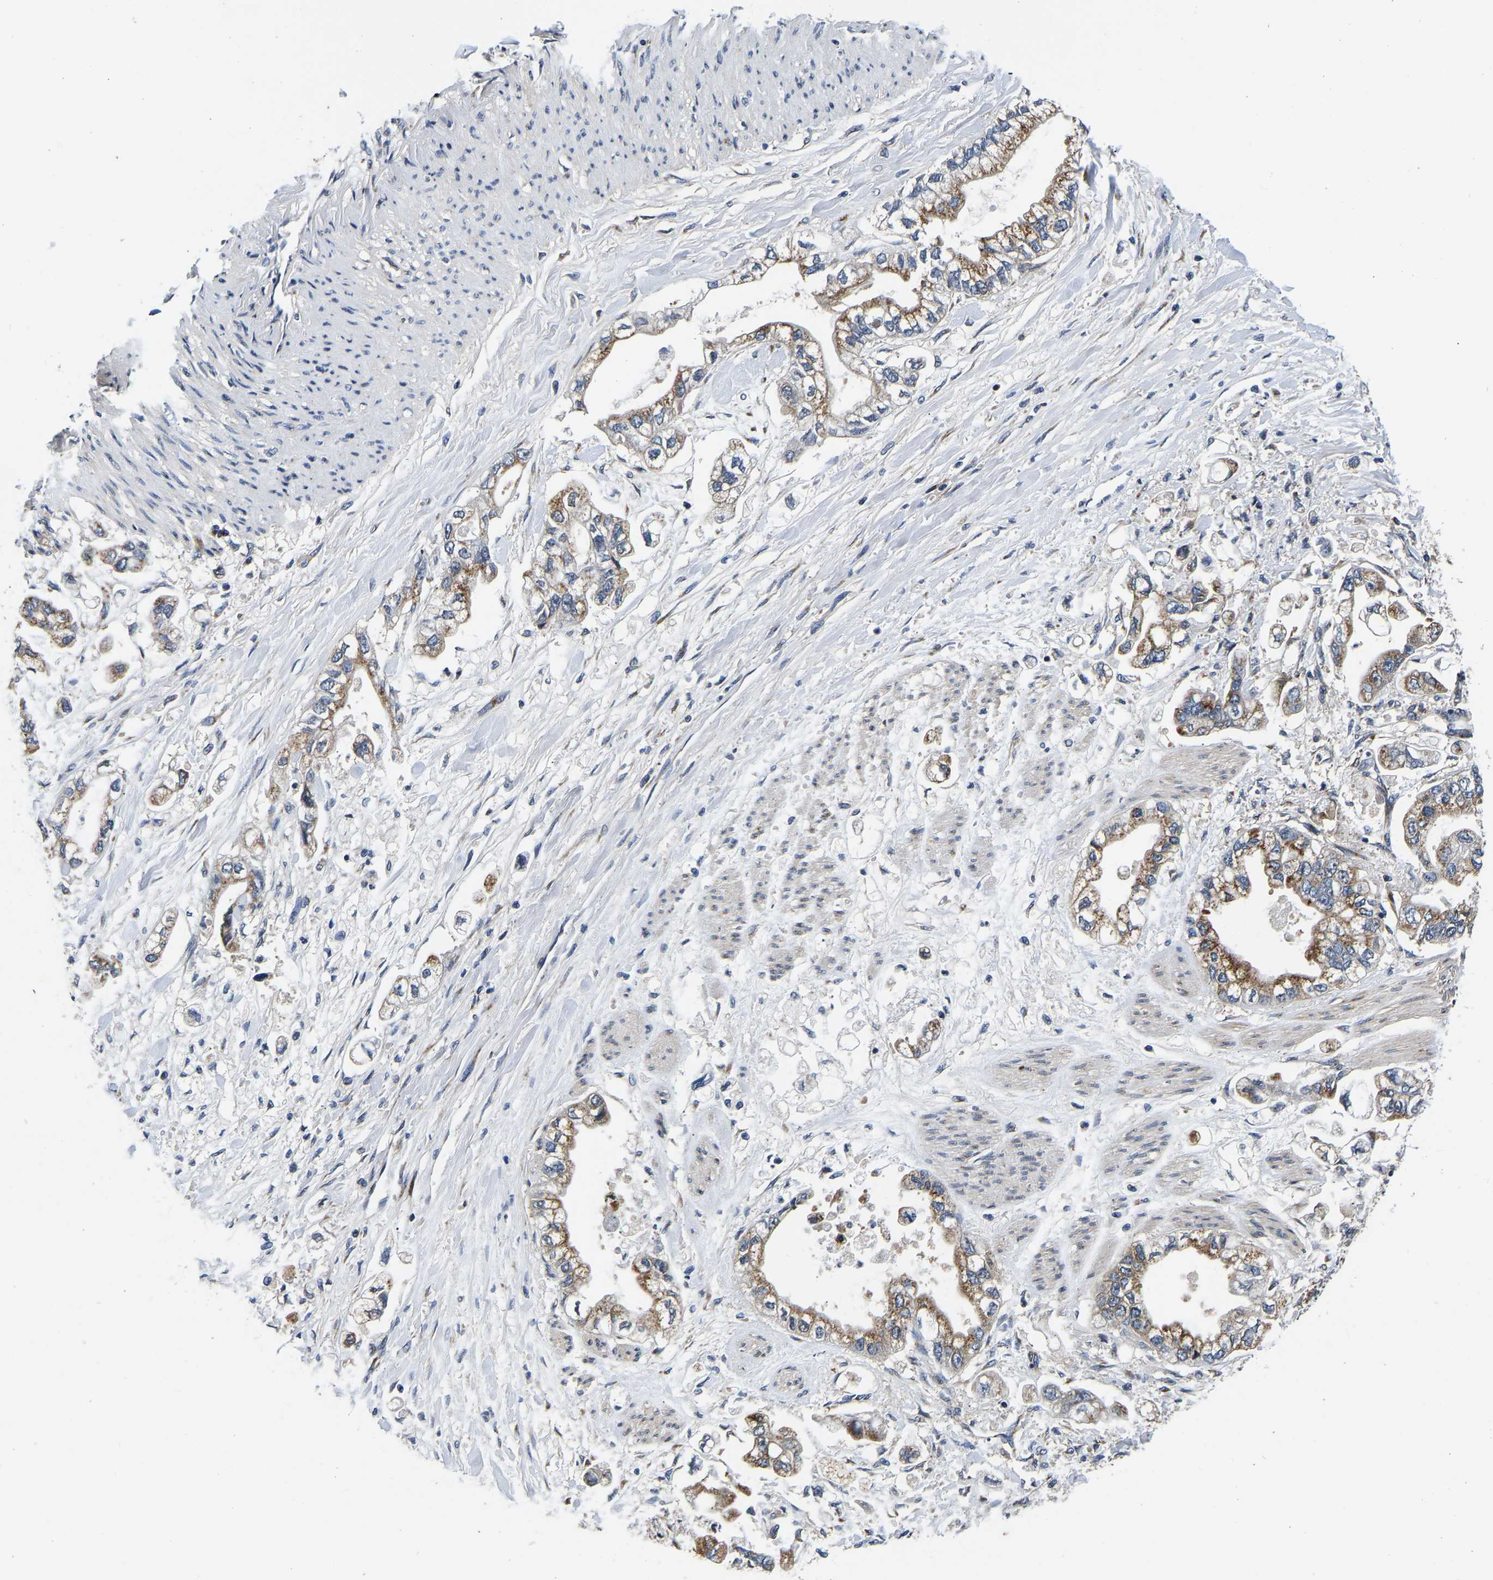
{"staining": {"intensity": "moderate", "quantity": ">75%", "location": "cytoplasmic/membranous"}, "tissue": "stomach cancer", "cell_type": "Tumor cells", "image_type": "cancer", "snomed": [{"axis": "morphology", "description": "Normal tissue, NOS"}, {"axis": "morphology", "description": "Adenocarcinoma, NOS"}, {"axis": "topography", "description": "Stomach"}], "caption": "Stomach cancer stained with a protein marker shows moderate staining in tumor cells.", "gene": "RABAC1", "patient": {"sex": "male", "age": 62}}